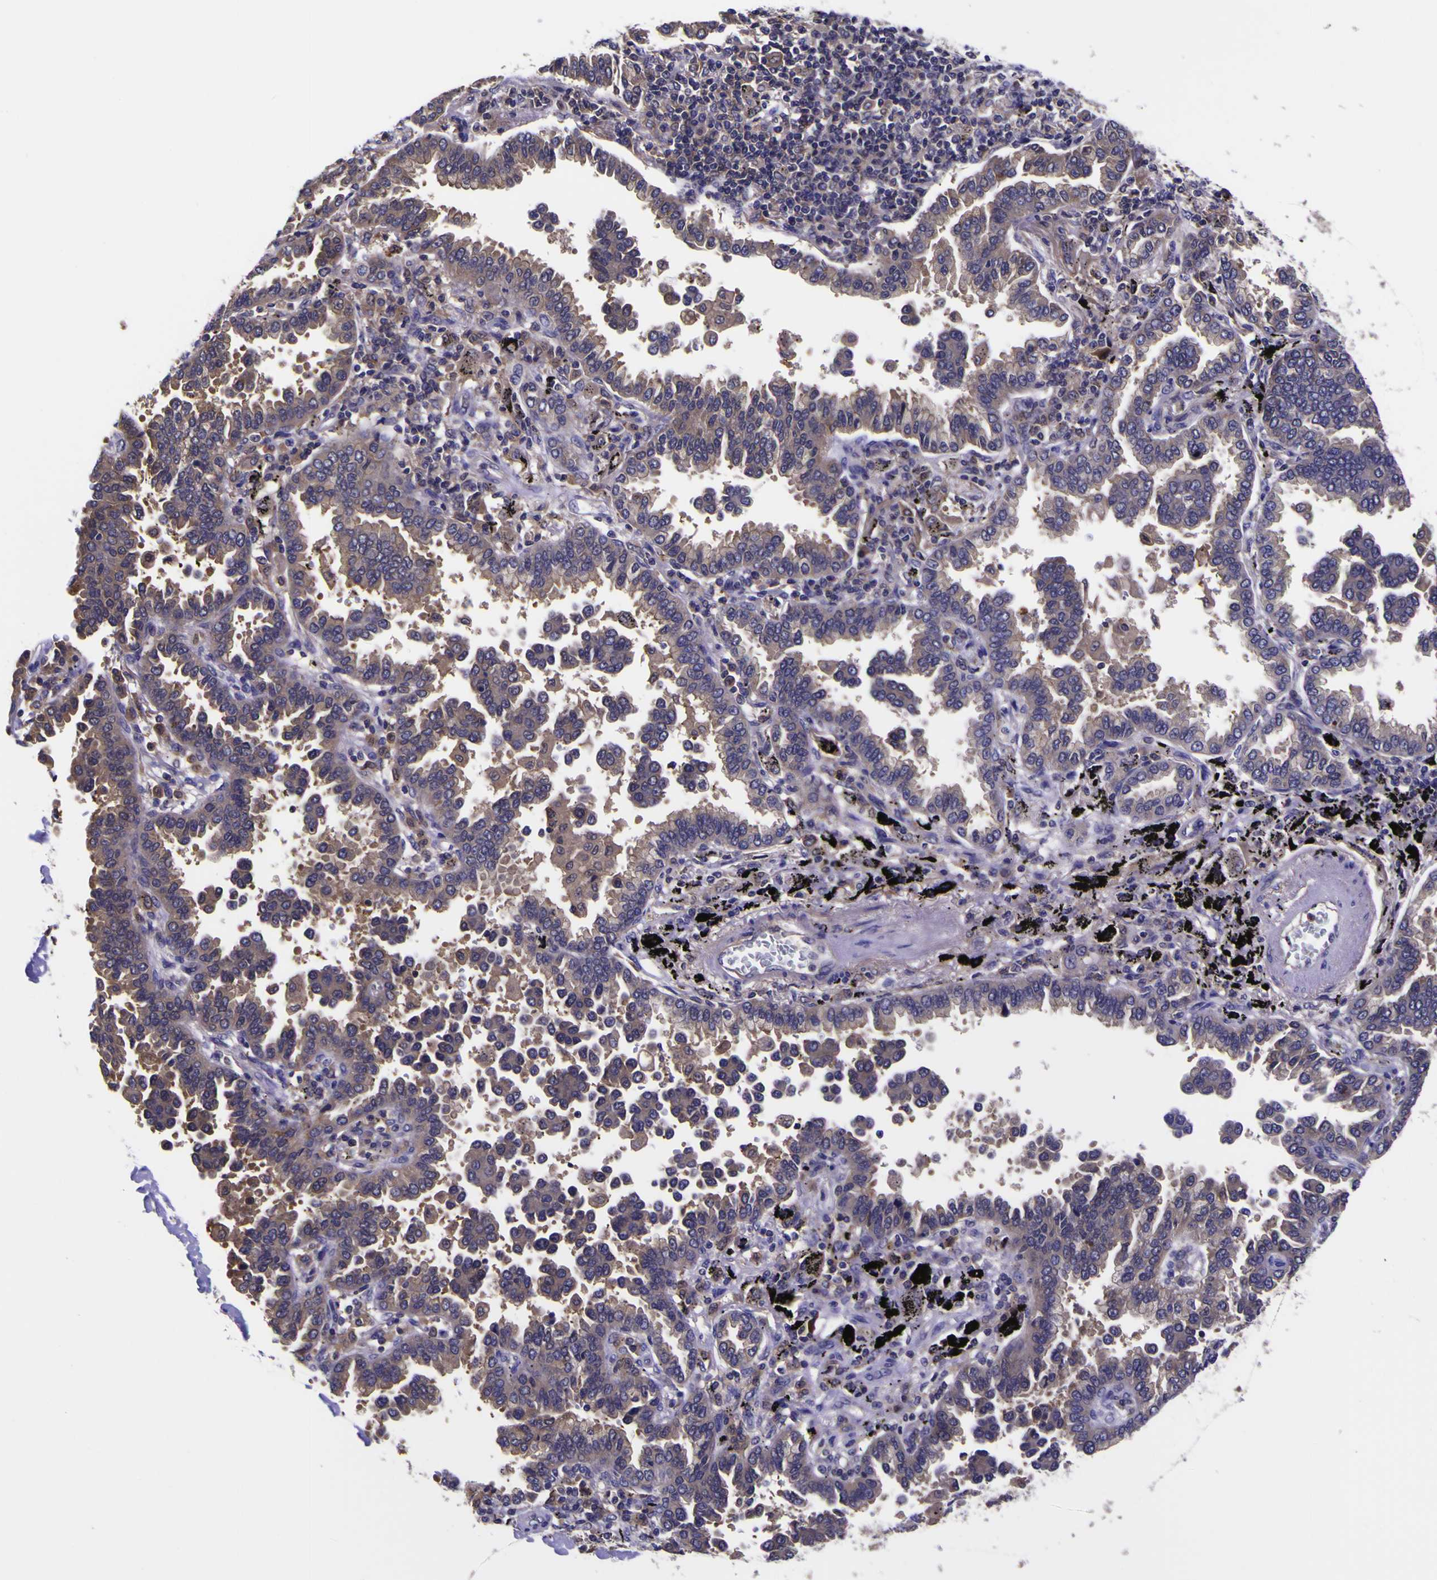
{"staining": {"intensity": "weak", "quantity": ">75%", "location": "cytoplasmic/membranous"}, "tissue": "lung cancer", "cell_type": "Tumor cells", "image_type": "cancer", "snomed": [{"axis": "morphology", "description": "Normal tissue, NOS"}, {"axis": "morphology", "description": "Adenocarcinoma, NOS"}, {"axis": "topography", "description": "Lung"}], "caption": "The micrograph displays immunohistochemical staining of adenocarcinoma (lung). There is weak cytoplasmic/membranous positivity is identified in about >75% of tumor cells. (brown staining indicates protein expression, while blue staining denotes nuclei).", "gene": "MAPK14", "patient": {"sex": "male", "age": 59}}